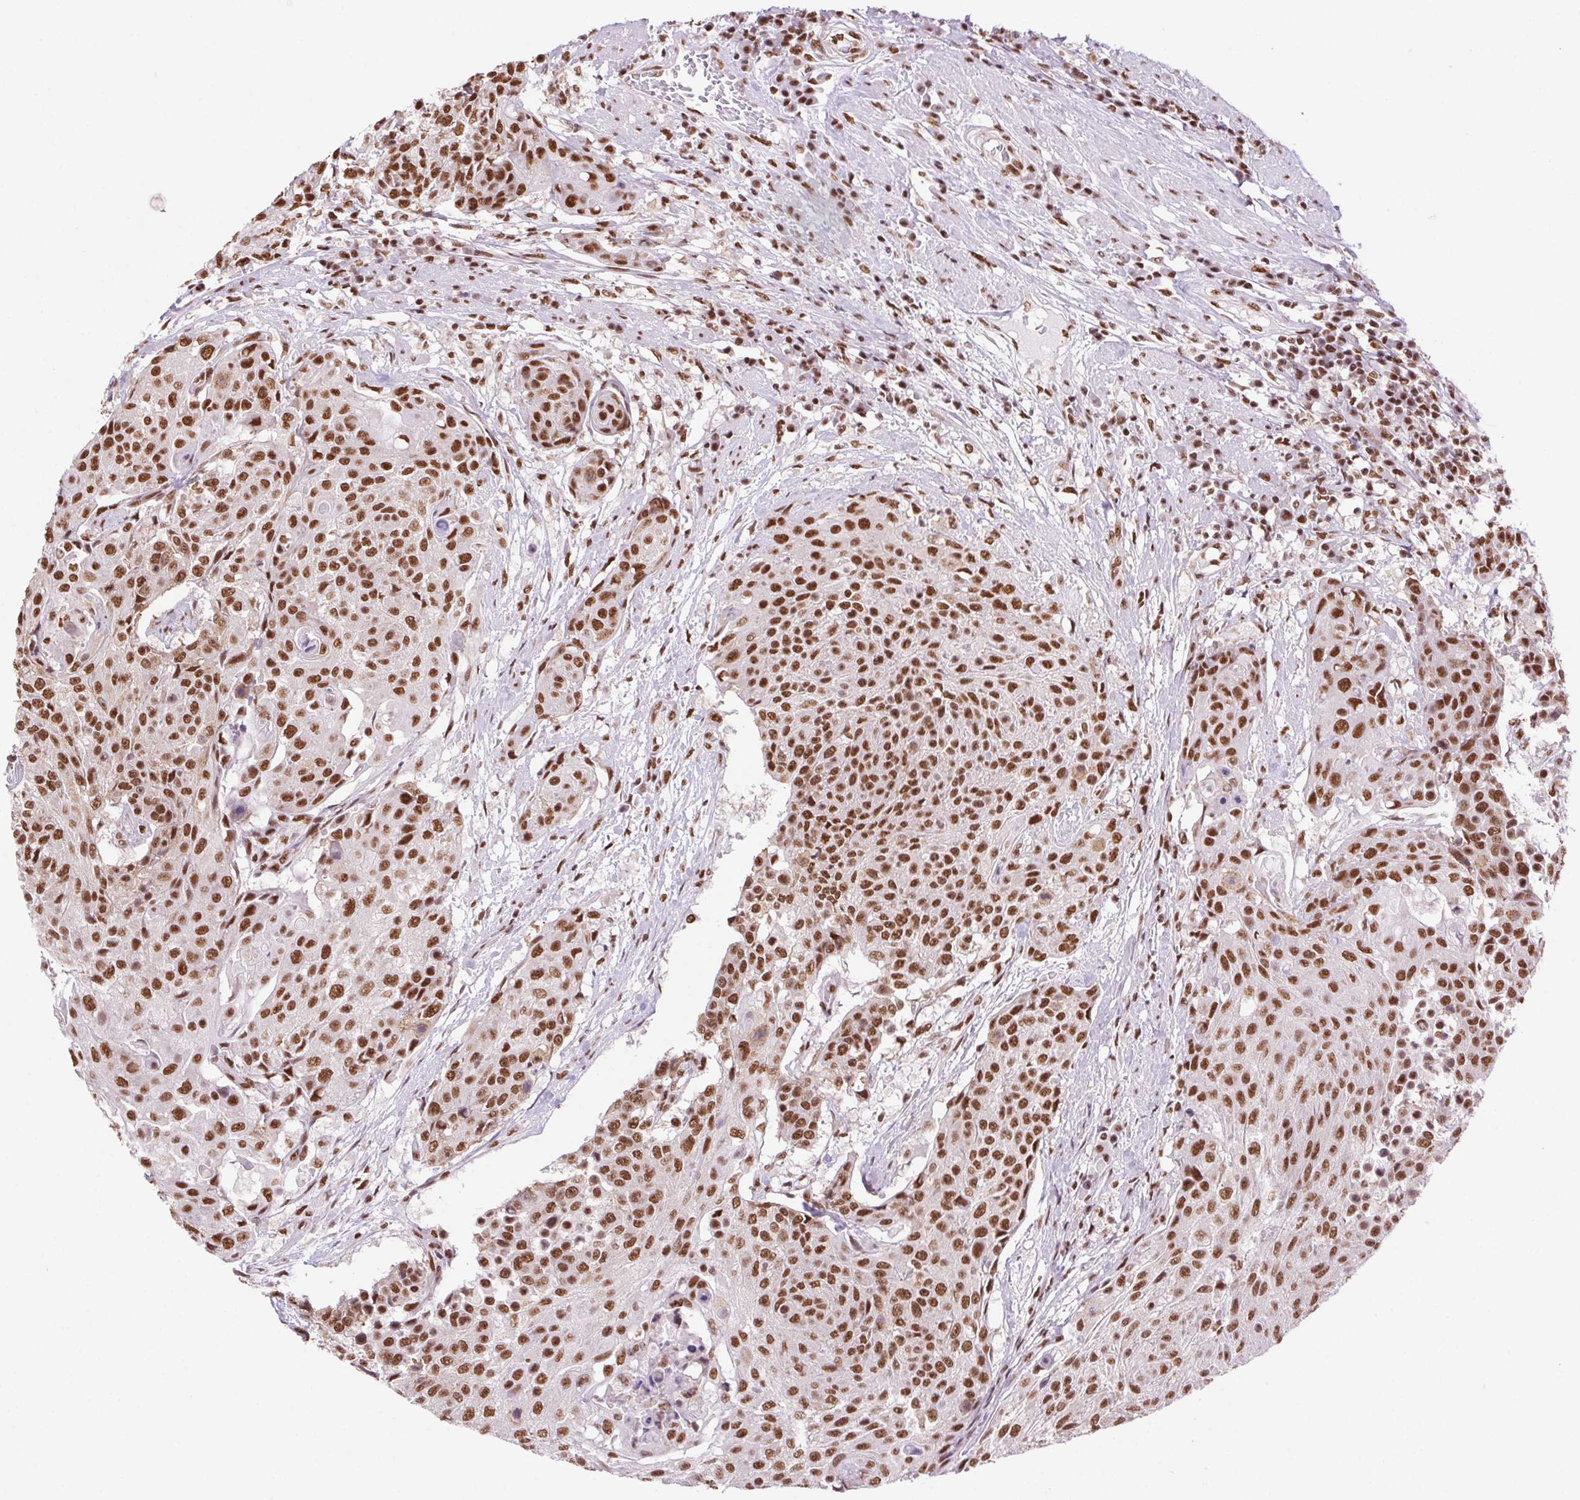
{"staining": {"intensity": "strong", "quantity": ">75%", "location": "nuclear"}, "tissue": "urothelial cancer", "cell_type": "Tumor cells", "image_type": "cancer", "snomed": [{"axis": "morphology", "description": "Urothelial carcinoma, High grade"}, {"axis": "topography", "description": "Urinary bladder"}], "caption": "This micrograph demonstrates high-grade urothelial carcinoma stained with immunohistochemistry to label a protein in brown. The nuclear of tumor cells show strong positivity for the protein. Nuclei are counter-stained blue.", "gene": "ZNF207", "patient": {"sex": "female", "age": 63}}